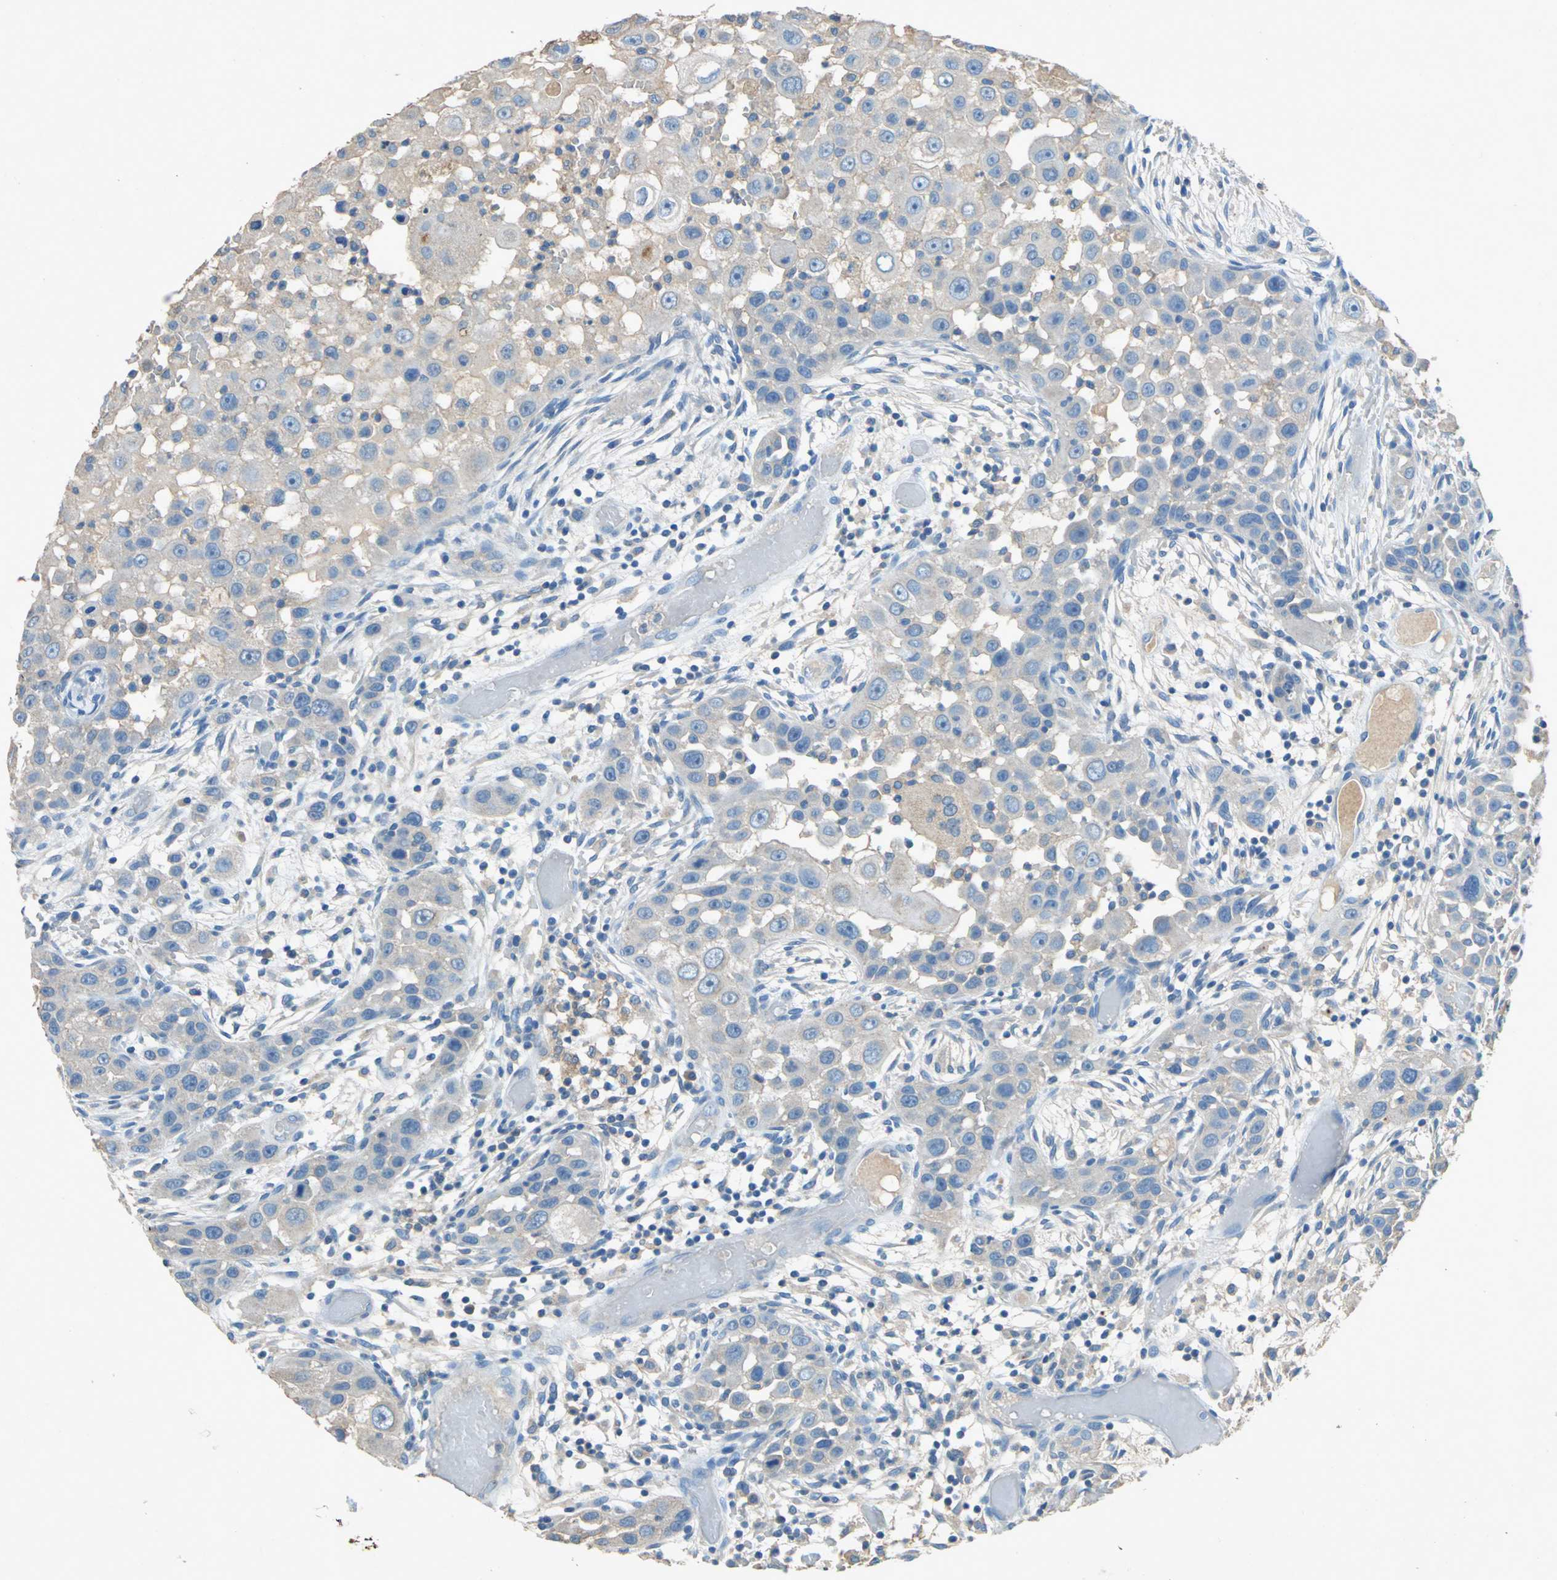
{"staining": {"intensity": "weak", "quantity": ">75%", "location": "cytoplasmic/membranous"}, "tissue": "head and neck cancer", "cell_type": "Tumor cells", "image_type": "cancer", "snomed": [{"axis": "morphology", "description": "Carcinoma, NOS"}, {"axis": "topography", "description": "Head-Neck"}], "caption": "Carcinoma (head and neck) was stained to show a protein in brown. There is low levels of weak cytoplasmic/membranous expression in about >75% of tumor cells.", "gene": "ADAMTS5", "patient": {"sex": "male", "age": 87}}